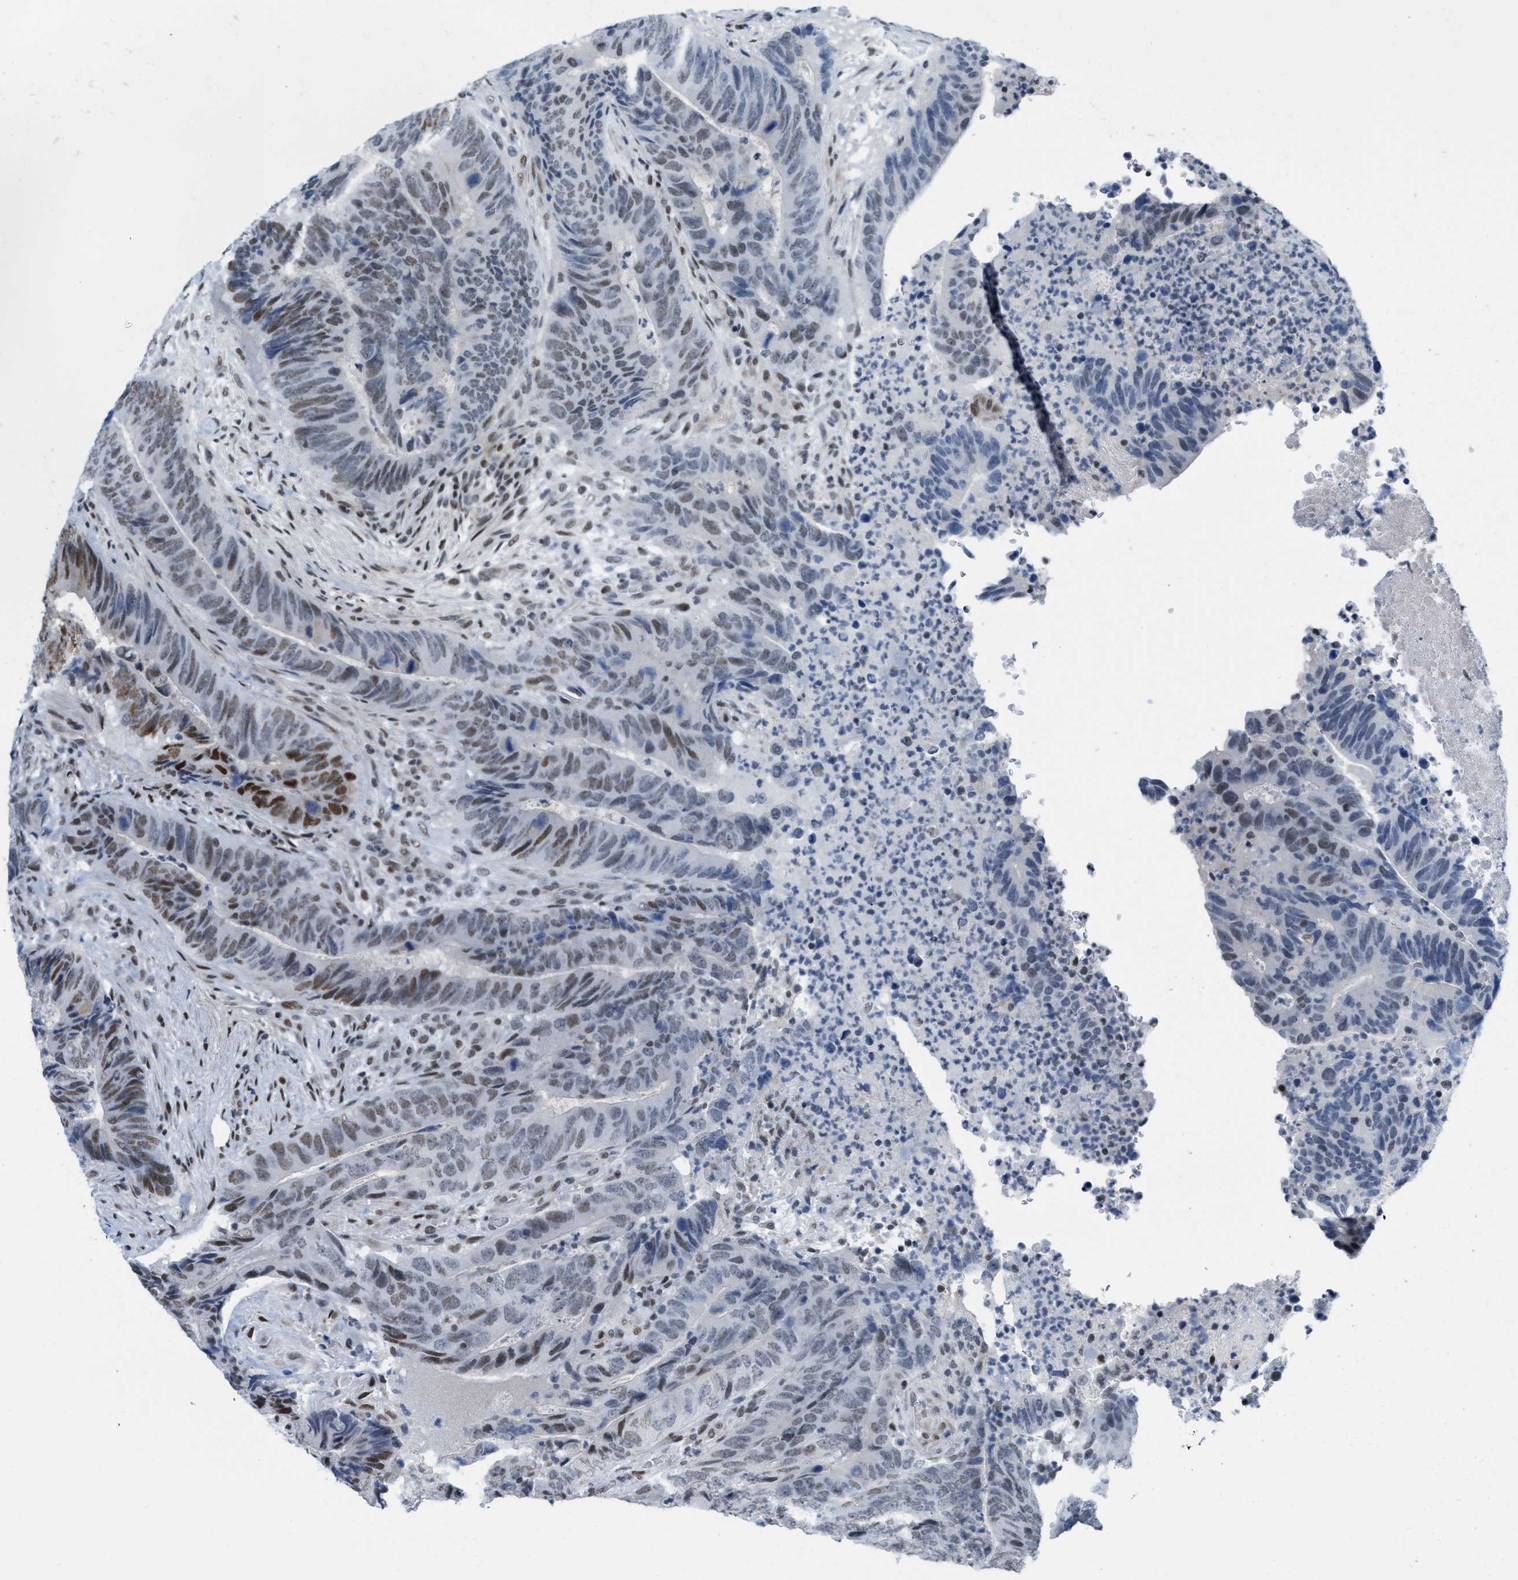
{"staining": {"intensity": "moderate", "quantity": "<25%", "location": "nuclear"}, "tissue": "colorectal cancer", "cell_type": "Tumor cells", "image_type": "cancer", "snomed": [{"axis": "morphology", "description": "Adenocarcinoma, NOS"}, {"axis": "topography", "description": "Colon"}], "caption": "A high-resolution image shows immunohistochemistry (IHC) staining of colorectal adenocarcinoma, which exhibits moderate nuclear positivity in about <25% of tumor cells. (DAB IHC with brightfield microscopy, high magnification).", "gene": "MIER1", "patient": {"sex": "male", "age": 56}}